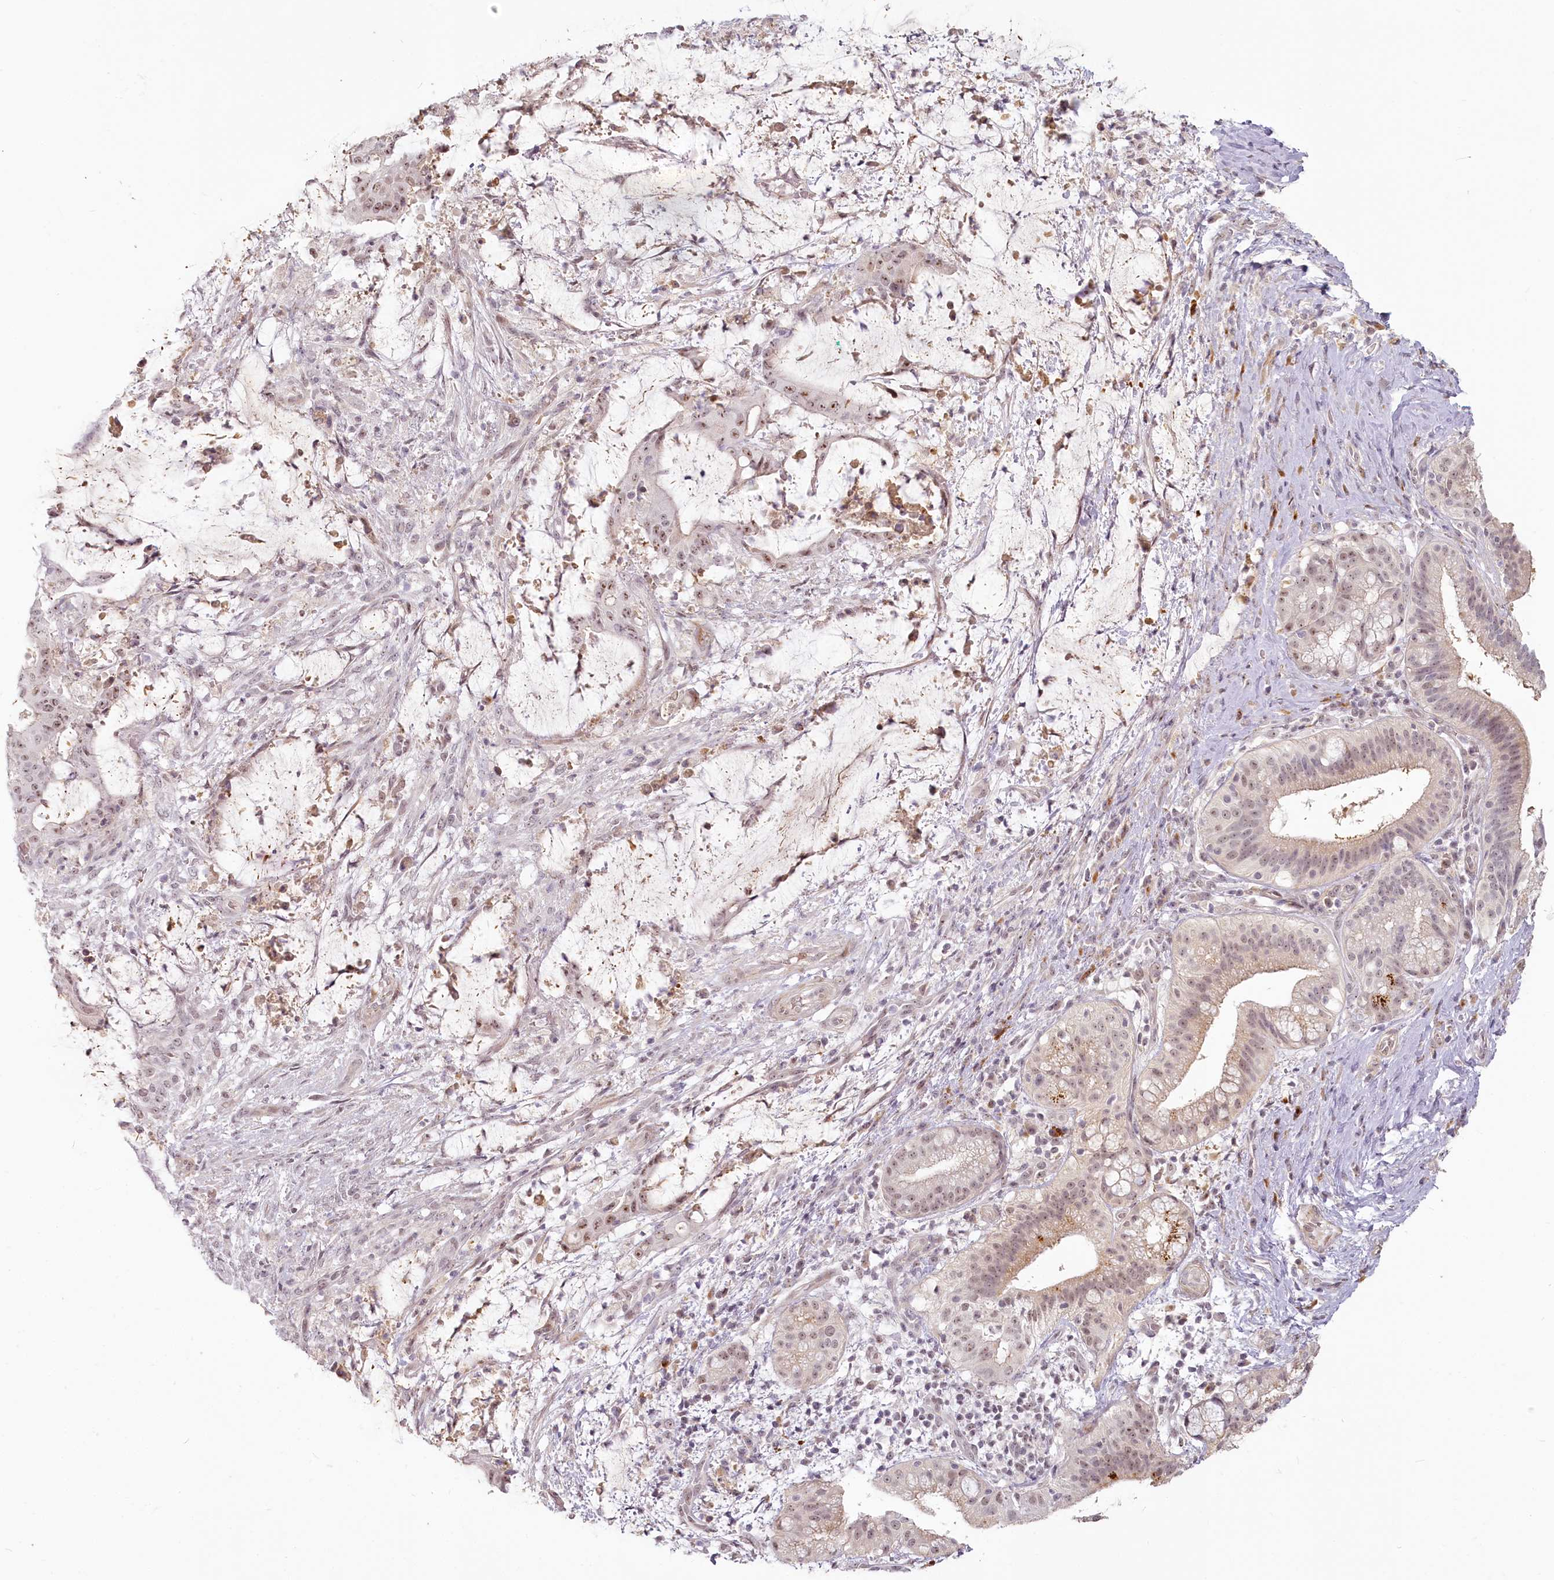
{"staining": {"intensity": "moderate", "quantity": "25%-75%", "location": "cytoplasmic/membranous,nuclear"}, "tissue": "liver cancer", "cell_type": "Tumor cells", "image_type": "cancer", "snomed": [{"axis": "morphology", "description": "Normal tissue, NOS"}, {"axis": "morphology", "description": "Cholangiocarcinoma"}, {"axis": "topography", "description": "Liver"}, {"axis": "topography", "description": "Peripheral nerve tissue"}], "caption": "The immunohistochemical stain highlights moderate cytoplasmic/membranous and nuclear staining in tumor cells of liver cancer tissue.", "gene": "EXOSC7", "patient": {"sex": "female", "age": 73}}